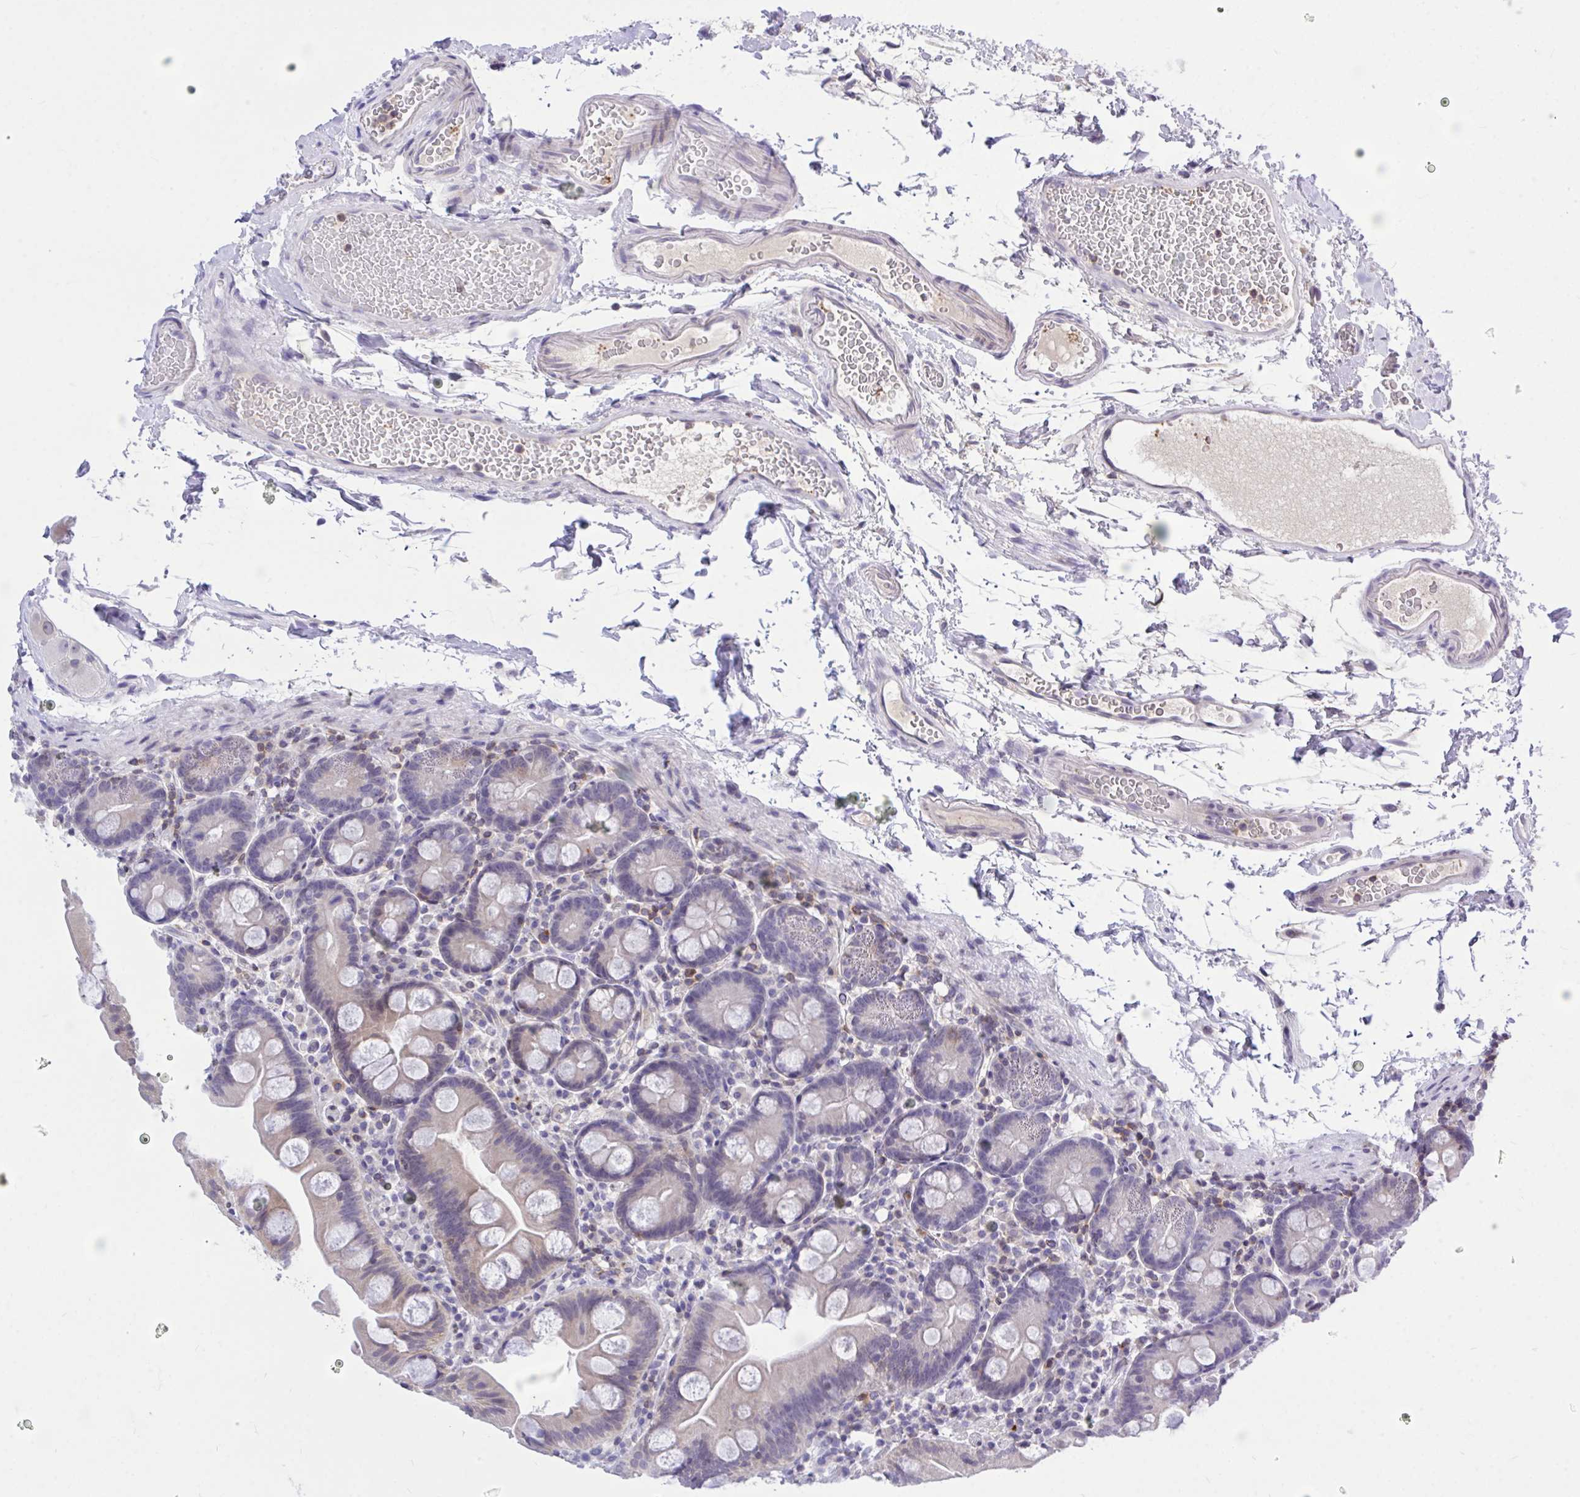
{"staining": {"intensity": "negative", "quantity": "none", "location": "none"}, "tissue": "small intestine", "cell_type": "Glandular cells", "image_type": "normal", "snomed": [{"axis": "morphology", "description": "Normal tissue, NOS"}, {"axis": "topography", "description": "Small intestine"}], "caption": "Immunohistochemistry micrograph of benign human small intestine stained for a protein (brown), which demonstrates no staining in glandular cells.", "gene": "CXCL8", "patient": {"sex": "female", "age": 68}}